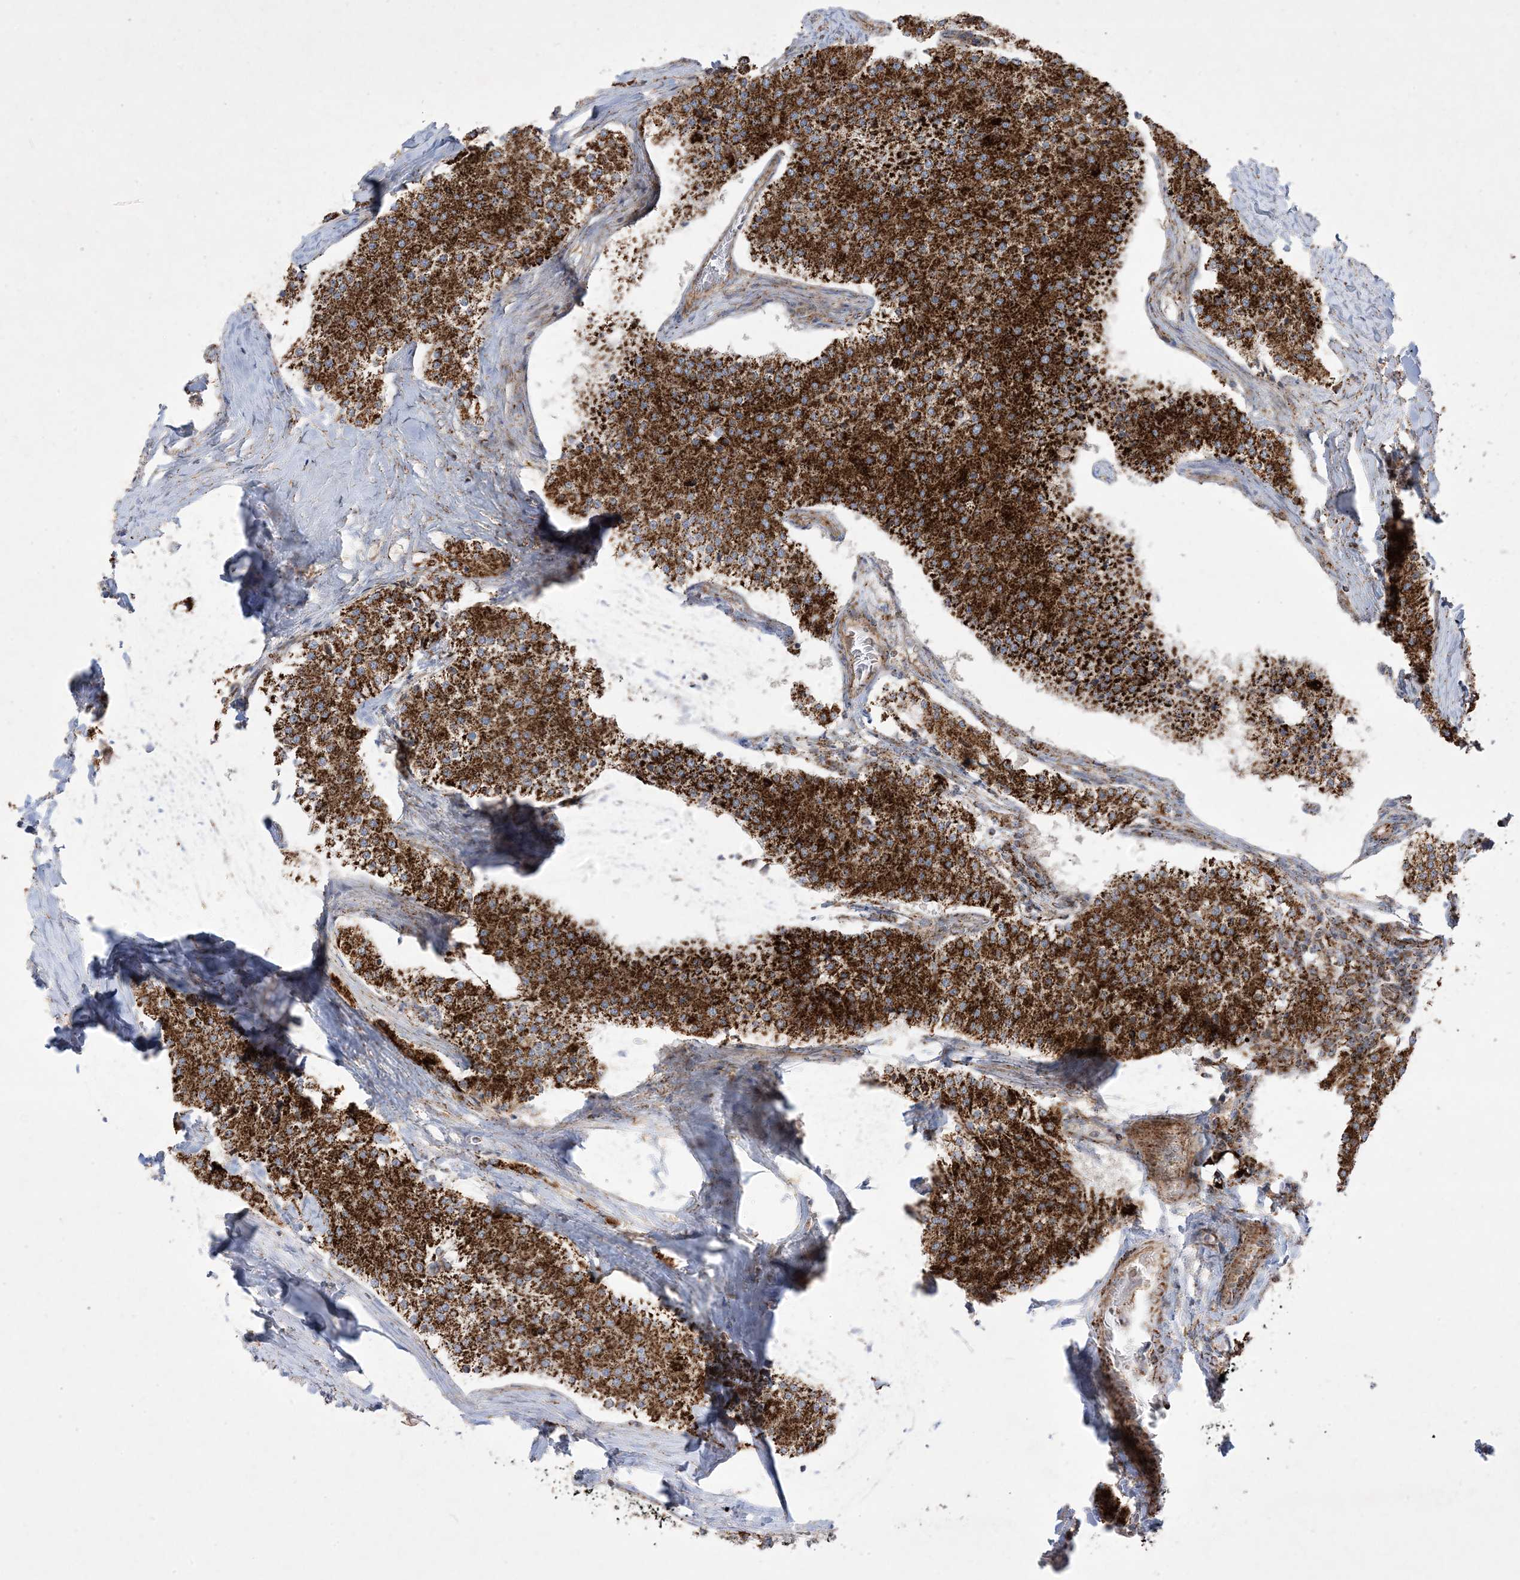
{"staining": {"intensity": "strong", "quantity": ">75%", "location": "cytoplasmic/membranous"}, "tissue": "carcinoid", "cell_type": "Tumor cells", "image_type": "cancer", "snomed": [{"axis": "morphology", "description": "Carcinoid, malignant, NOS"}, {"axis": "topography", "description": "Colon"}], "caption": "Carcinoid (malignant) tissue exhibits strong cytoplasmic/membranous staining in about >75% of tumor cells, visualized by immunohistochemistry. The staining is performed using DAB brown chromogen to label protein expression. The nuclei are counter-stained blue using hematoxylin.", "gene": "NDUFAF3", "patient": {"sex": "female", "age": 52}}